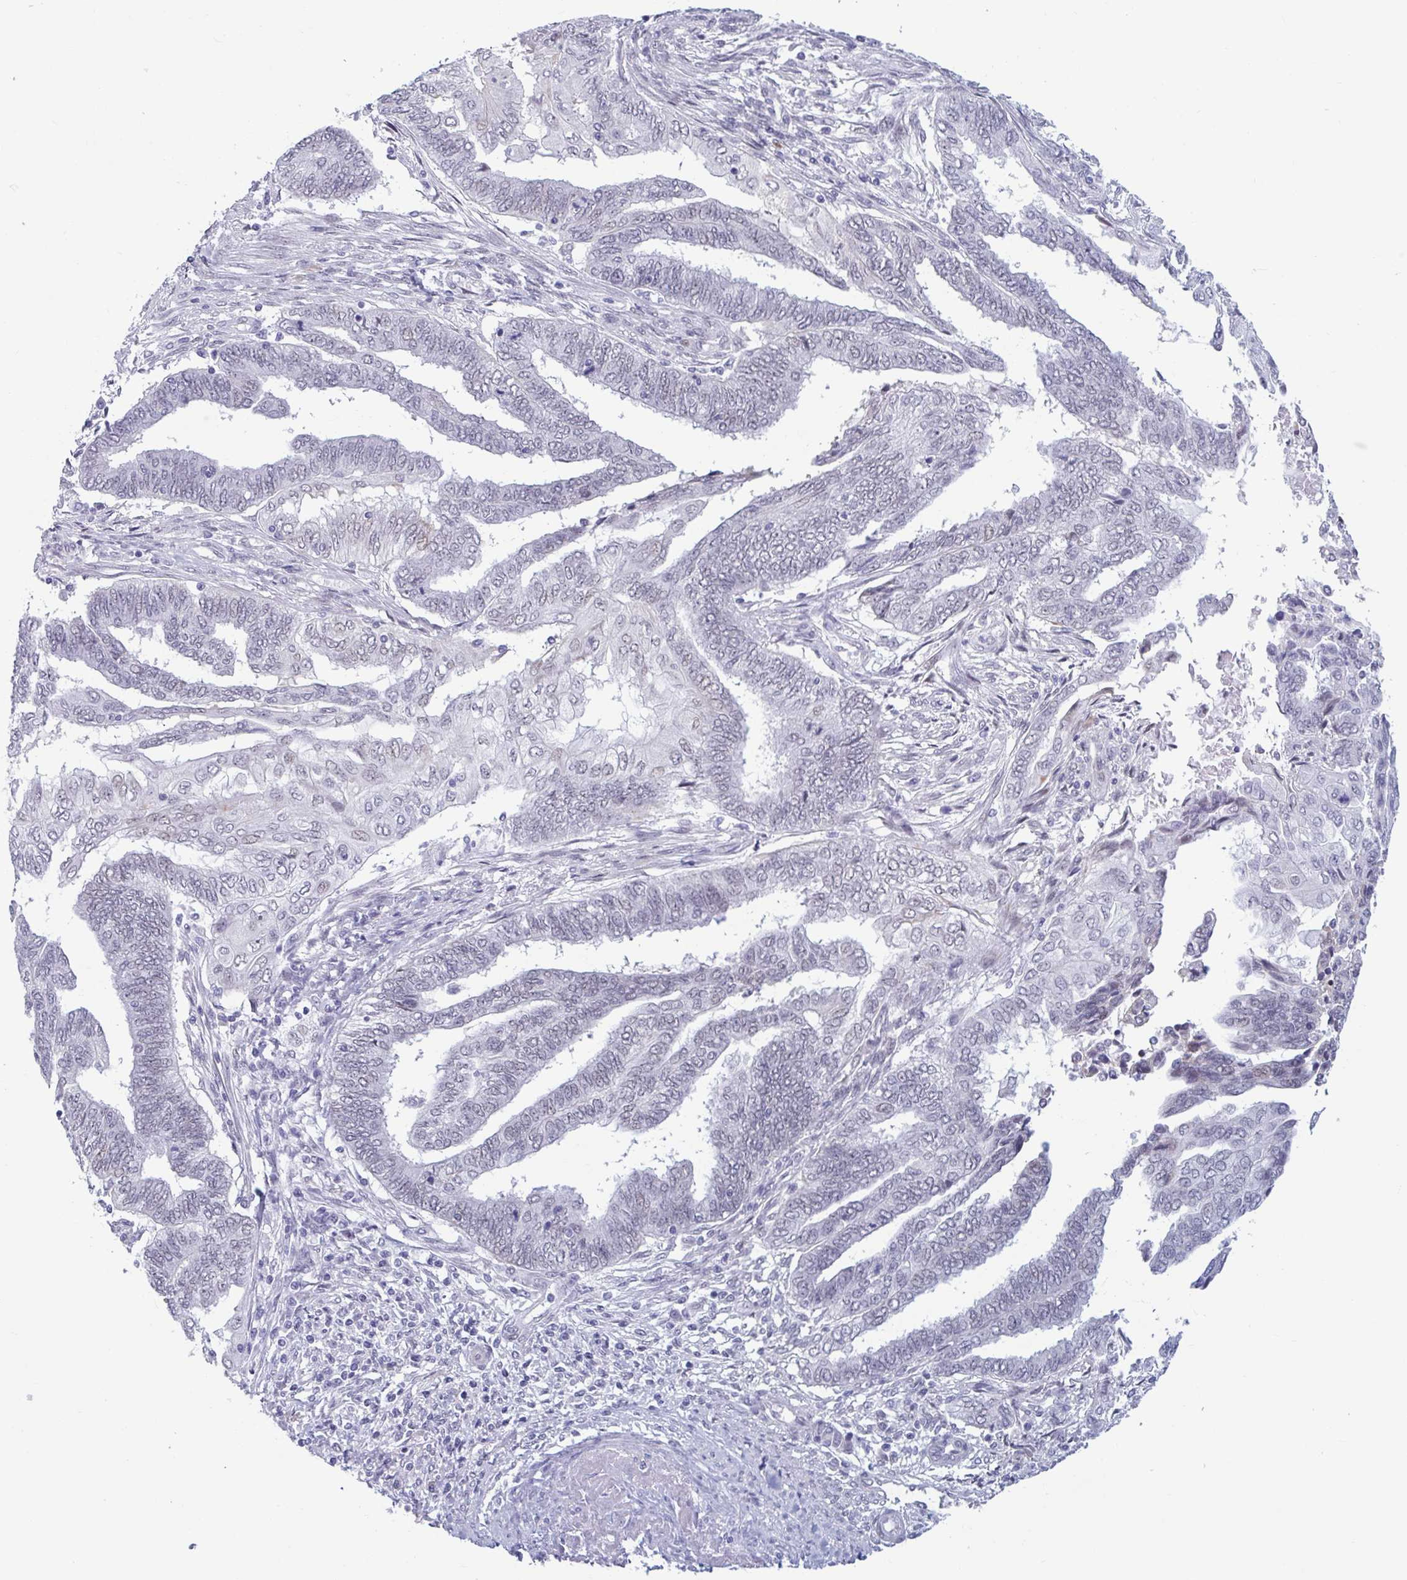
{"staining": {"intensity": "negative", "quantity": "none", "location": "none"}, "tissue": "endometrial cancer", "cell_type": "Tumor cells", "image_type": "cancer", "snomed": [{"axis": "morphology", "description": "Adenocarcinoma, NOS"}, {"axis": "topography", "description": "Uterus"}, {"axis": "topography", "description": "Endometrium"}], "caption": "Immunohistochemistry (IHC) of human endometrial cancer (adenocarcinoma) reveals no positivity in tumor cells.", "gene": "MSMB", "patient": {"sex": "female", "age": 70}}